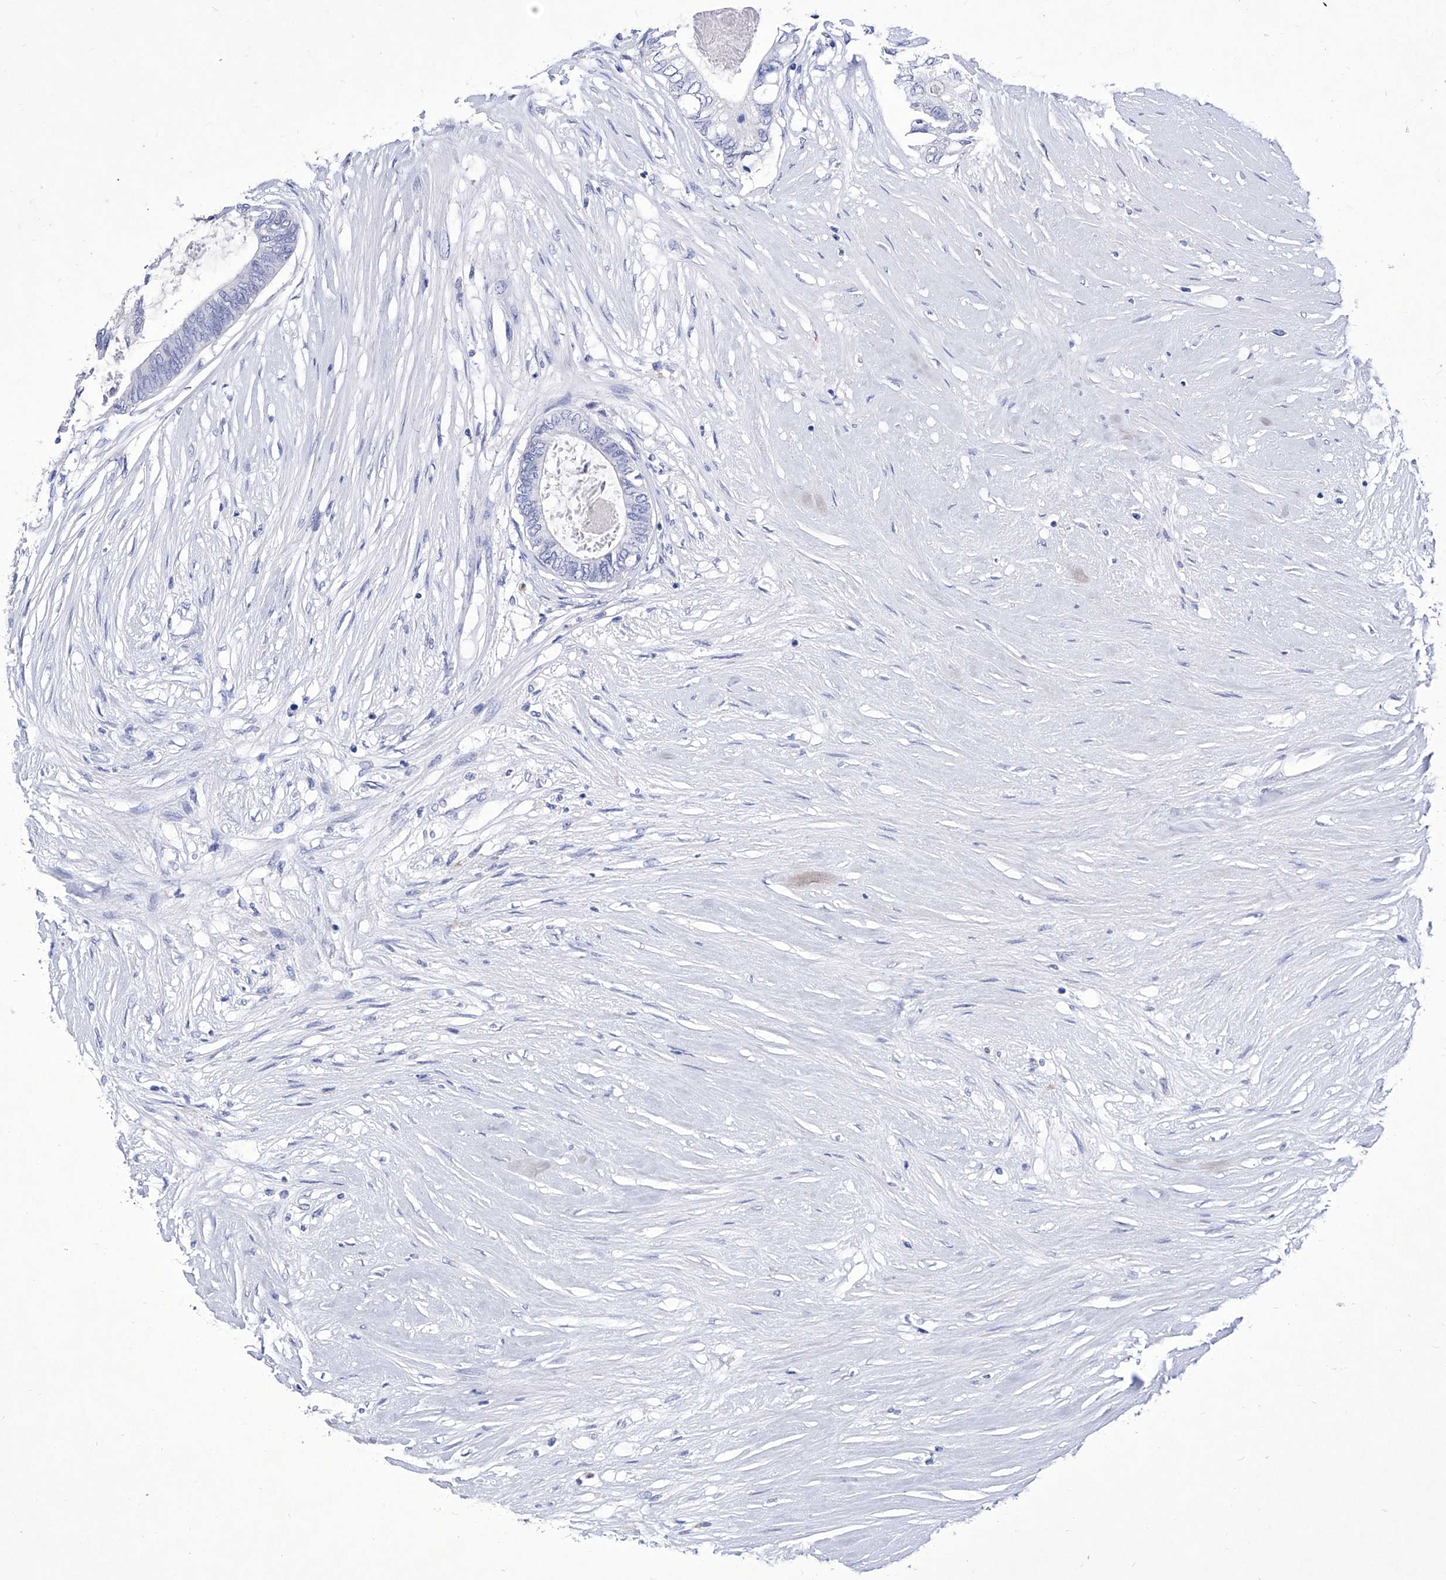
{"staining": {"intensity": "negative", "quantity": "none", "location": "none"}, "tissue": "colorectal cancer", "cell_type": "Tumor cells", "image_type": "cancer", "snomed": [{"axis": "morphology", "description": "Adenocarcinoma, NOS"}, {"axis": "topography", "description": "Rectum"}], "caption": "DAB (3,3'-diaminobenzidine) immunohistochemical staining of colorectal cancer reveals no significant expression in tumor cells.", "gene": "IFNL2", "patient": {"sex": "male", "age": 63}}